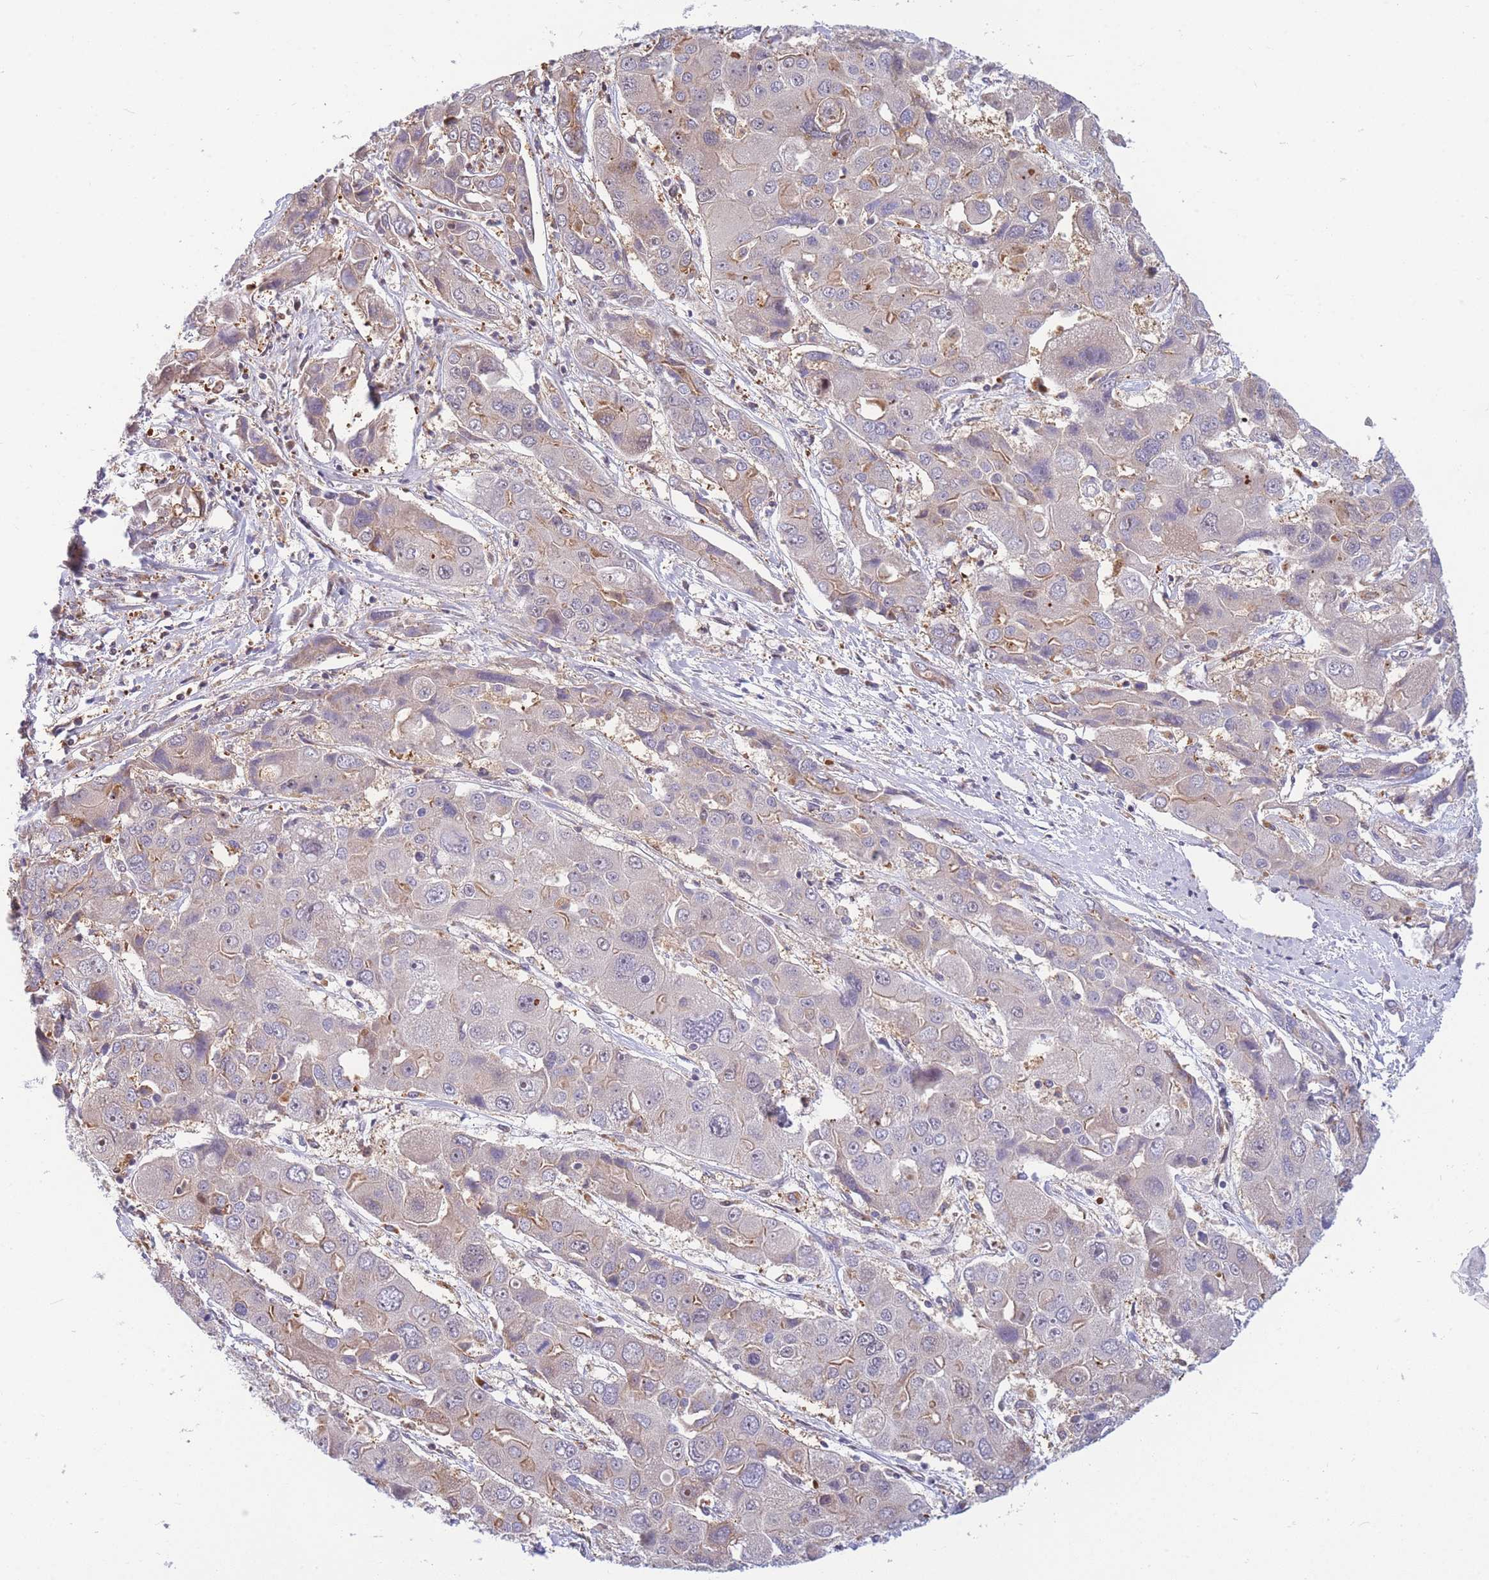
{"staining": {"intensity": "moderate", "quantity": "<25%", "location": "cytoplasmic/membranous"}, "tissue": "liver cancer", "cell_type": "Tumor cells", "image_type": "cancer", "snomed": [{"axis": "morphology", "description": "Cholangiocarcinoma"}, {"axis": "topography", "description": "Liver"}], "caption": "Cholangiocarcinoma (liver) stained with immunohistochemistry (IHC) shows moderate cytoplasmic/membranous positivity in about <25% of tumor cells. (brown staining indicates protein expression, while blue staining denotes nuclei).", "gene": "CRACD", "patient": {"sex": "male", "age": 67}}